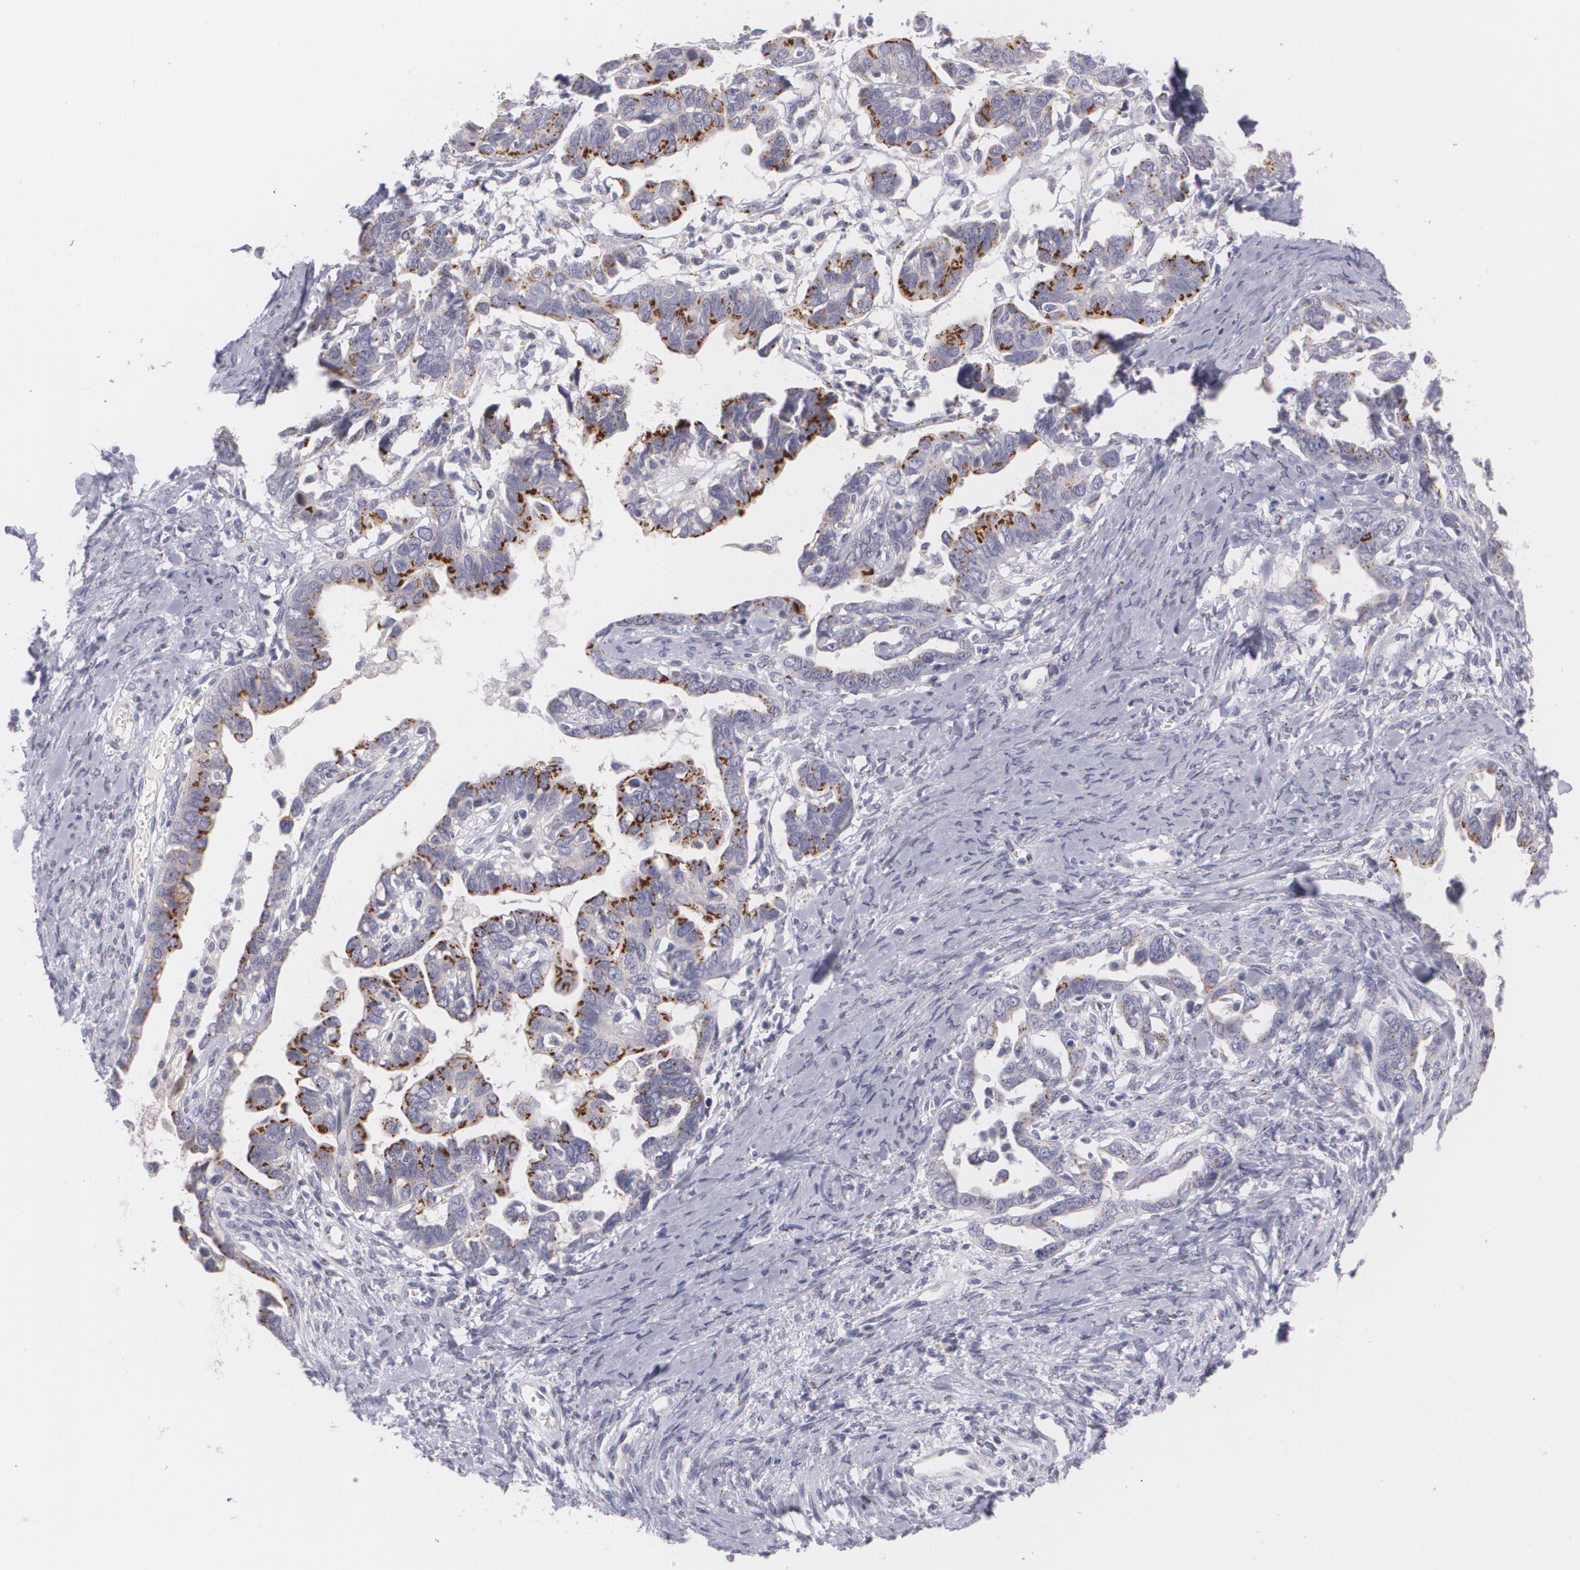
{"staining": {"intensity": "moderate", "quantity": "25%-75%", "location": "cytoplasmic/membranous"}, "tissue": "ovarian cancer", "cell_type": "Tumor cells", "image_type": "cancer", "snomed": [{"axis": "morphology", "description": "Cystadenocarcinoma, serous, NOS"}, {"axis": "topography", "description": "Ovary"}], "caption": "Moderate cytoplasmic/membranous protein positivity is appreciated in approximately 25%-75% of tumor cells in serous cystadenocarcinoma (ovarian). The staining was performed using DAB to visualize the protein expression in brown, while the nuclei were stained in blue with hematoxylin (Magnification: 20x).", "gene": "CILK1", "patient": {"sex": "female", "age": 69}}